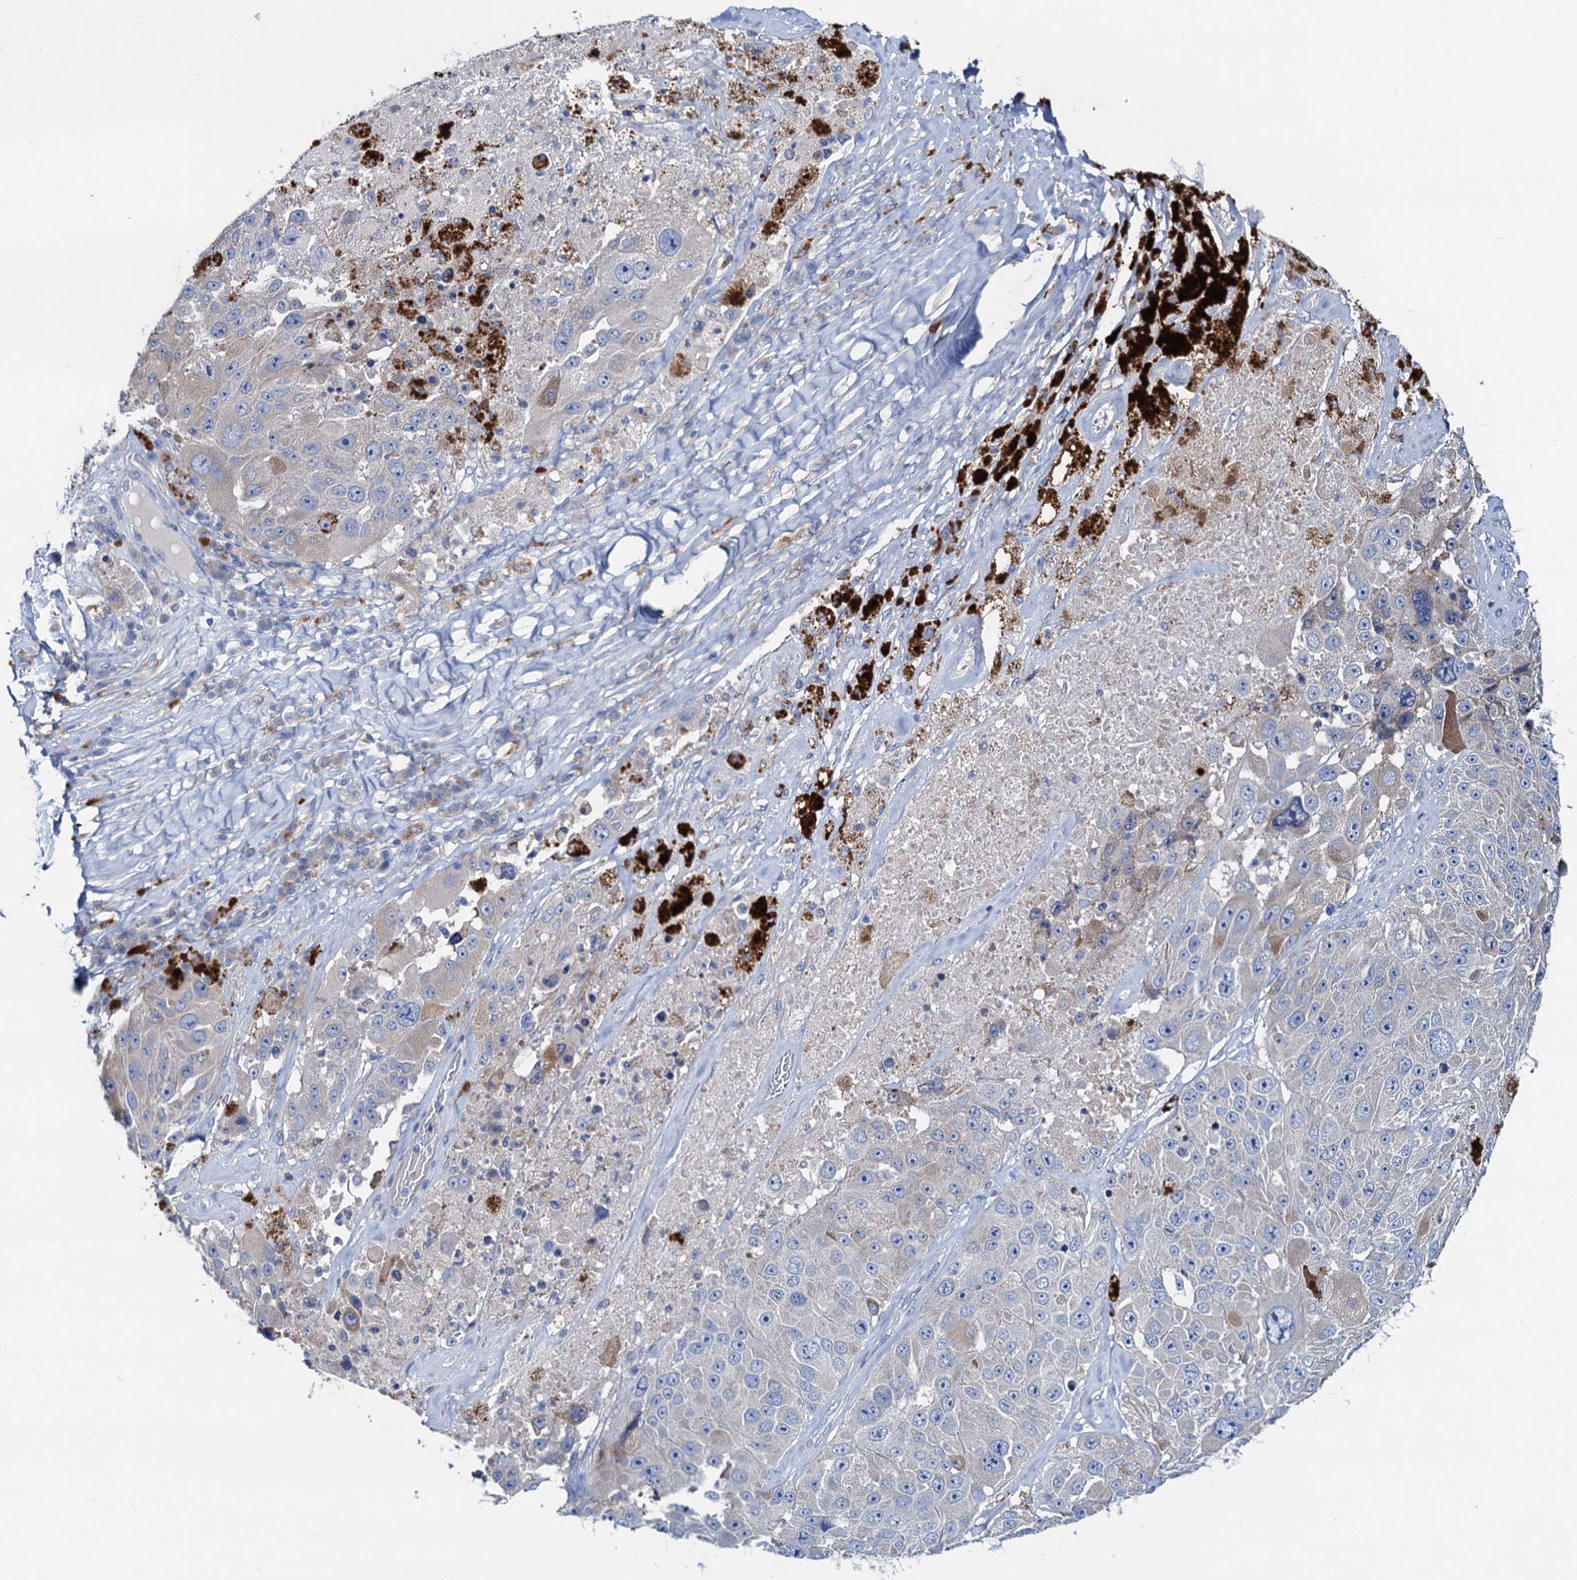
{"staining": {"intensity": "negative", "quantity": "none", "location": "none"}, "tissue": "melanoma", "cell_type": "Tumor cells", "image_type": "cancer", "snomed": [{"axis": "morphology", "description": "Malignant melanoma, Metastatic site"}, {"axis": "topography", "description": "Lymph node"}], "caption": "Immunohistochemistry (IHC) photomicrograph of malignant melanoma (metastatic site) stained for a protein (brown), which exhibits no positivity in tumor cells.", "gene": "RTKN2", "patient": {"sex": "male", "age": 62}}